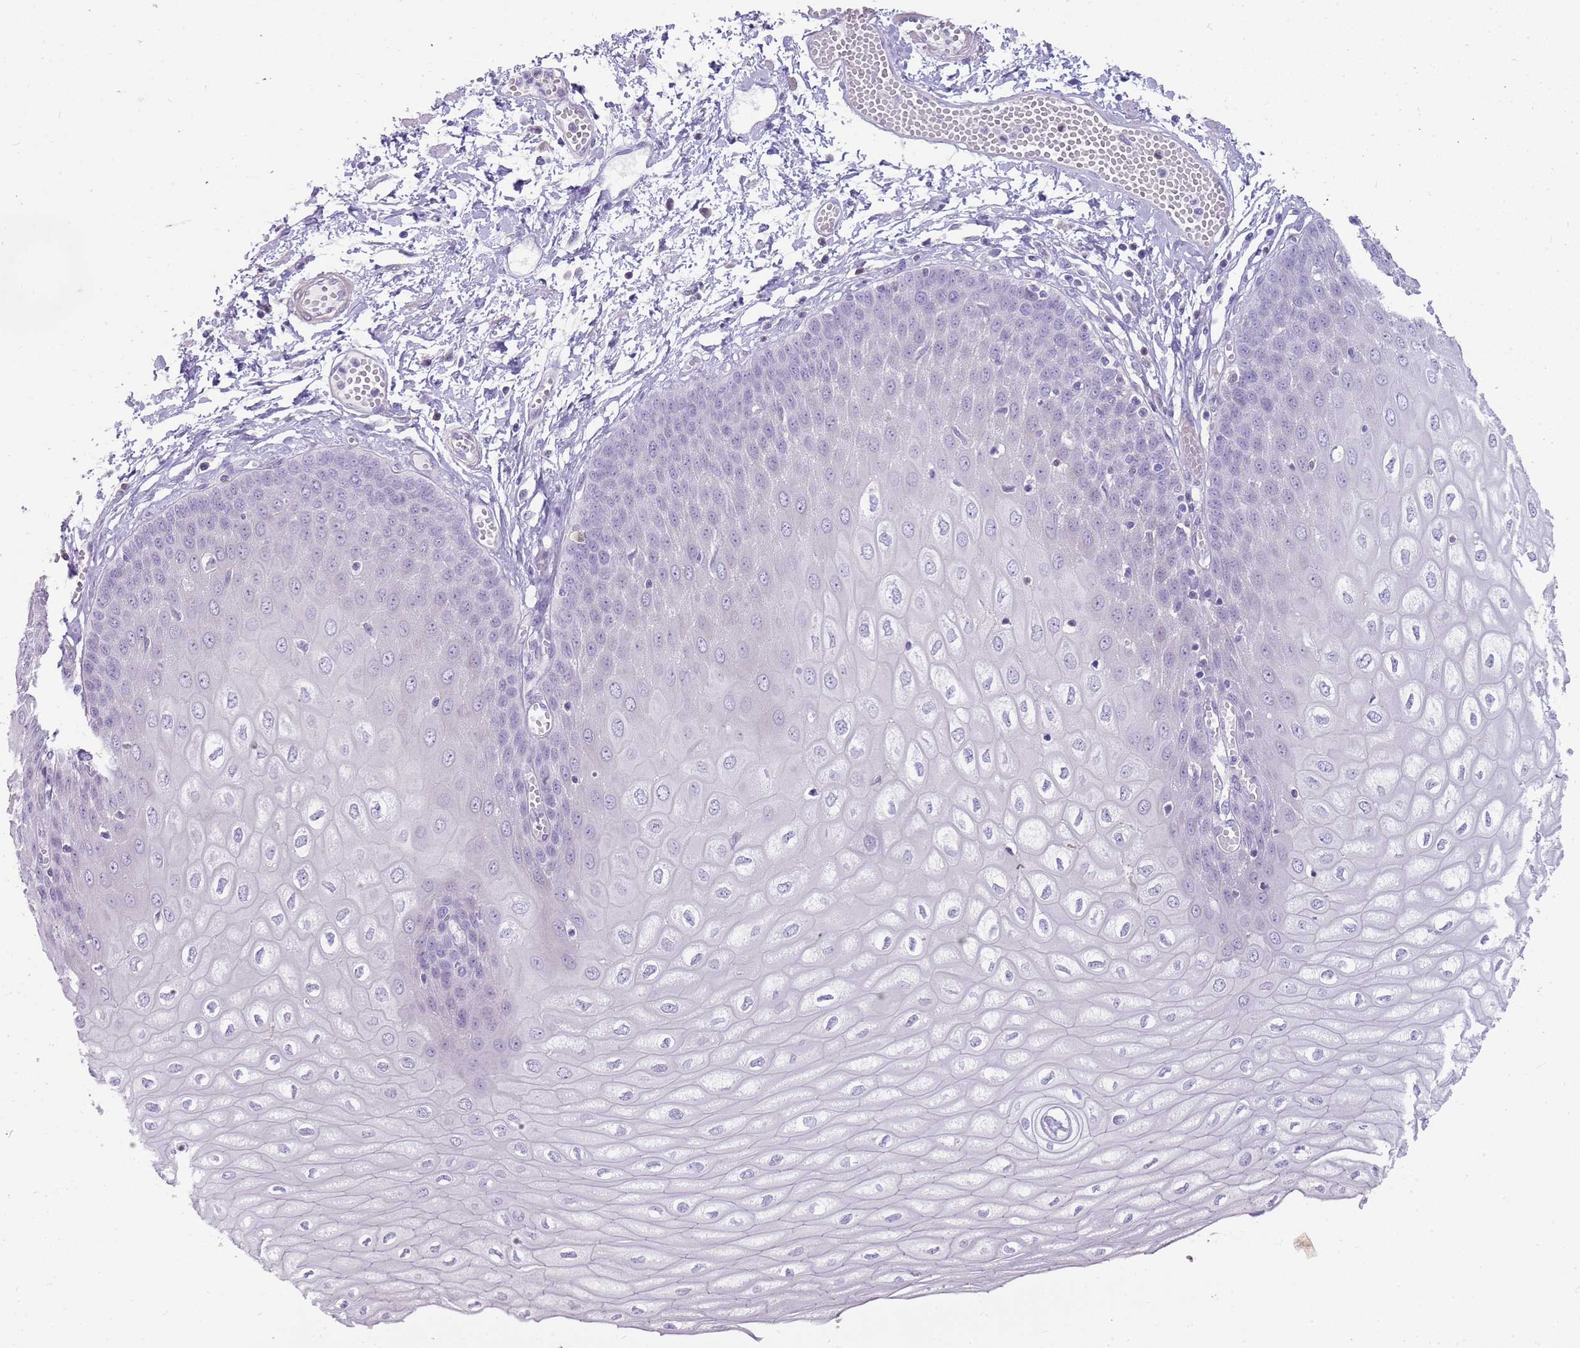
{"staining": {"intensity": "negative", "quantity": "none", "location": "none"}, "tissue": "esophagus", "cell_type": "Squamous epithelial cells", "image_type": "normal", "snomed": [{"axis": "morphology", "description": "Normal tissue, NOS"}, {"axis": "topography", "description": "Esophagus"}], "caption": "This is an immunohistochemistry histopathology image of unremarkable esophagus. There is no expression in squamous epithelial cells.", "gene": "DIPK1C", "patient": {"sex": "male", "age": 60}}